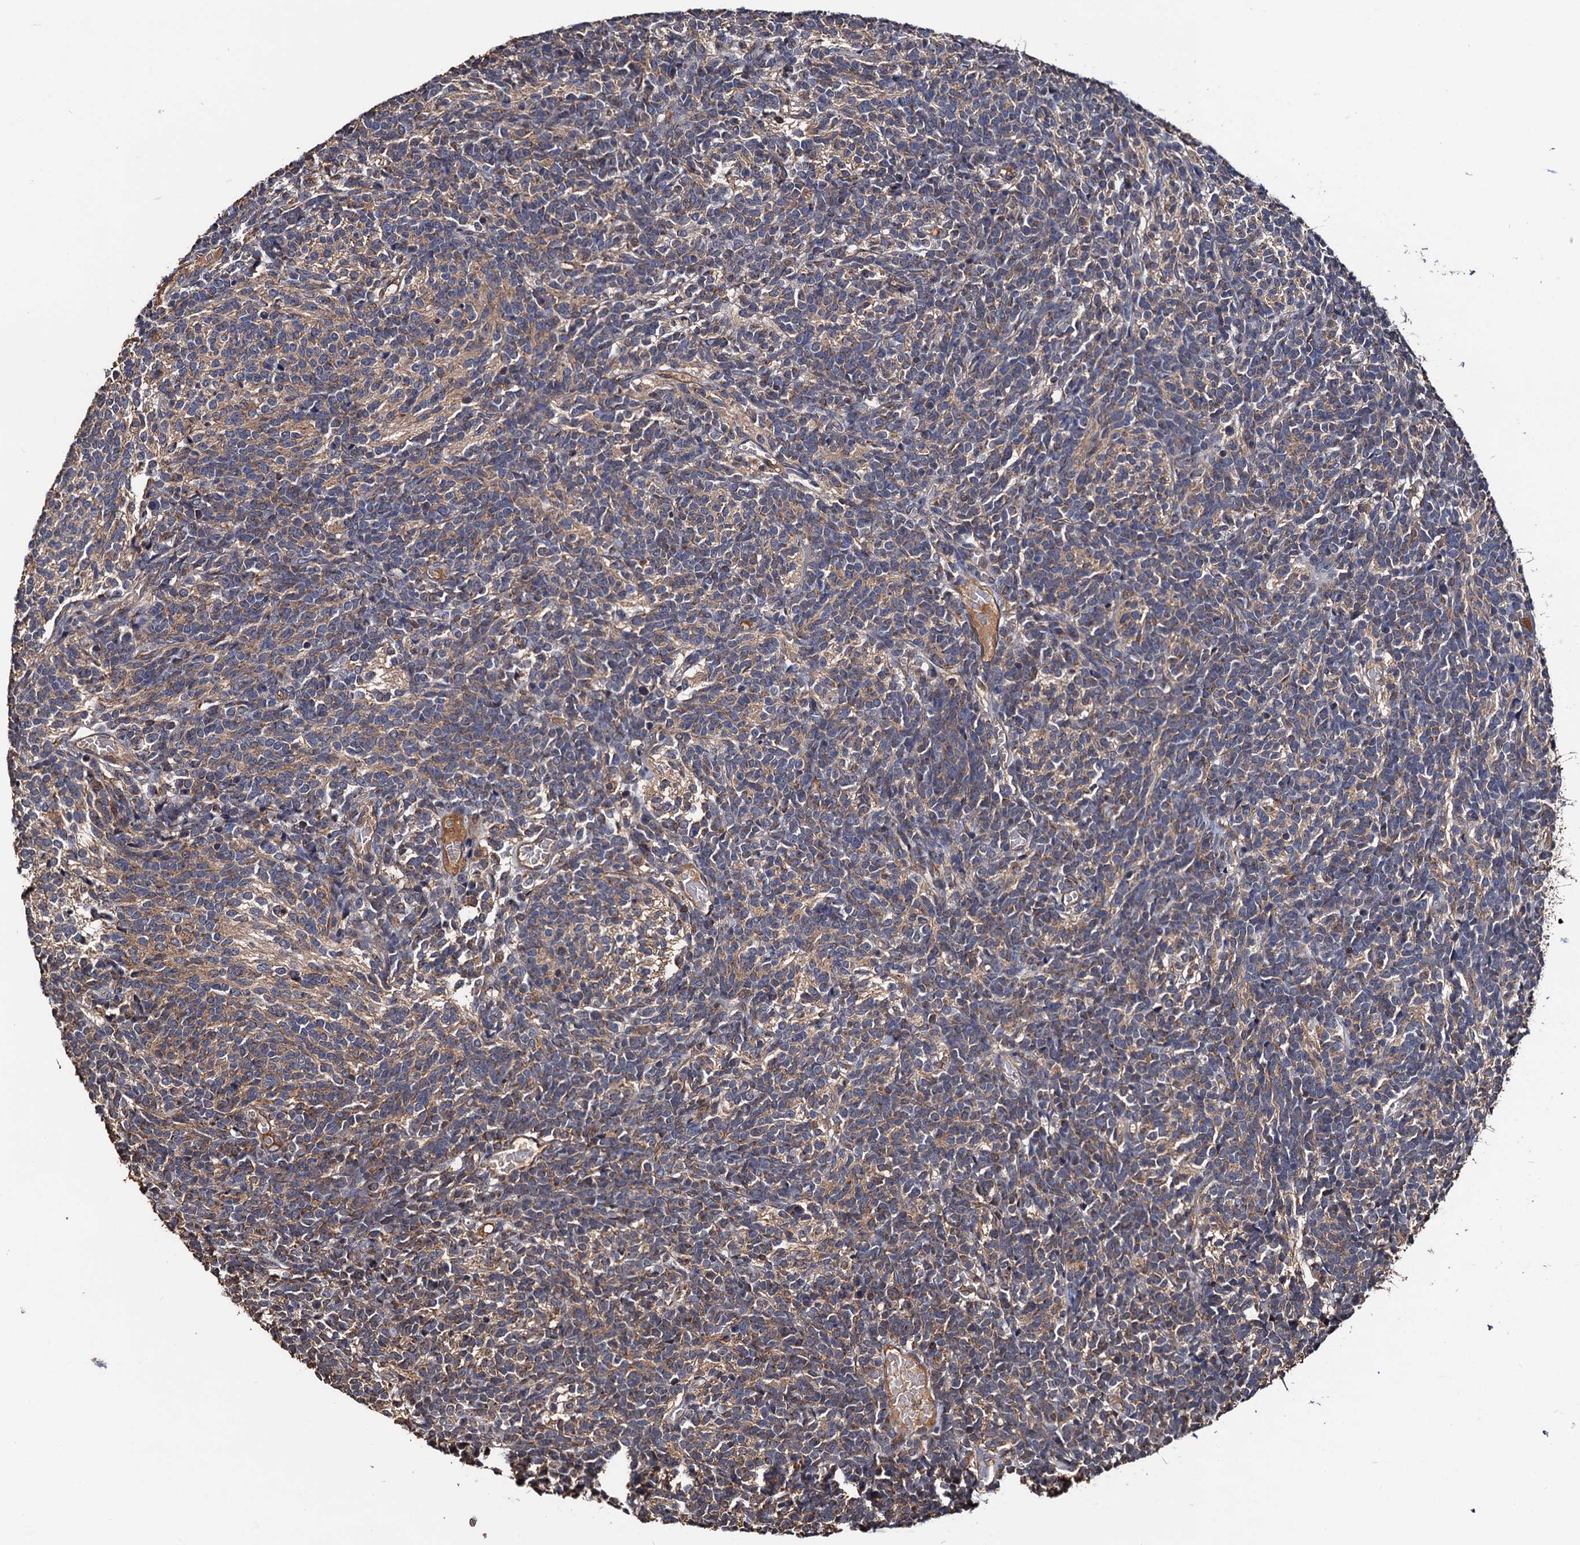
{"staining": {"intensity": "moderate", "quantity": "25%-75%", "location": "cytoplasmic/membranous"}, "tissue": "glioma", "cell_type": "Tumor cells", "image_type": "cancer", "snomed": [{"axis": "morphology", "description": "Glioma, malignant, Low grade"}, {"axis": "topography", "description": "Brain"}], "caption": "Human glioma stained for a protein (brown) displays moderate cytoplasmic/membranous positive expression in about 25%-75% of tumor cells.", "gene": "RGS11", "patient": {"sex": "female", "age": 1}}